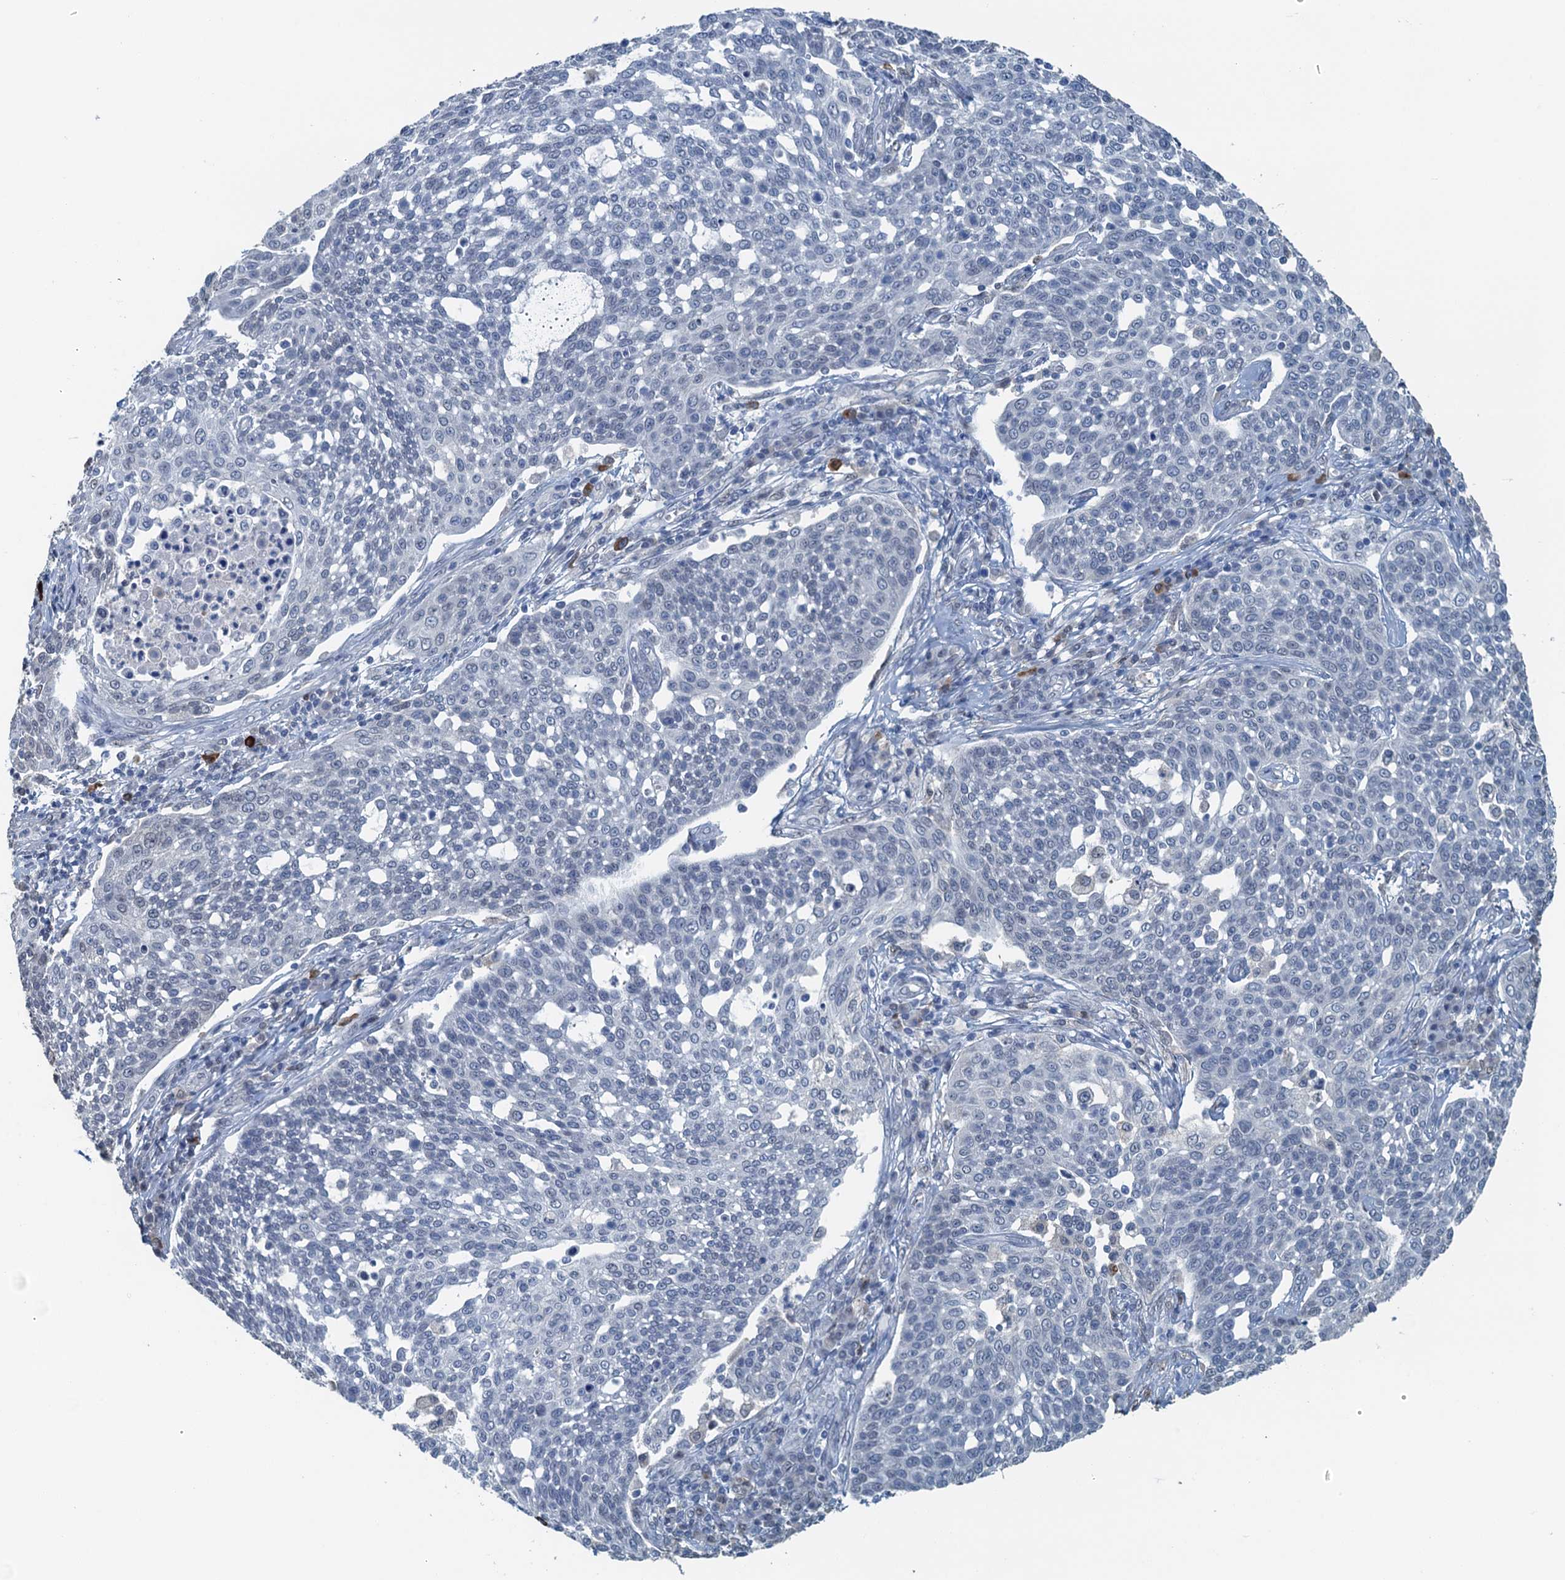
{"staining": {"intensity": "negative", "quantity": "none", "location": "none"}, "tissue": "cervical cancer", "cell_type": "Tumor cells", "image_type": "cancer", "snomed": [{"axis": "morphology", "description": "Squamous cell carcinoma, NOS"}, {"axis": "topography", "description": "Cervix"}], "caption": "Immunohistochemical staining of squamous cell carcinoma (cervical) shows no significant expression in tumor cells.", "gene": "AHCY", "patient": {"sex": "female", "age": 34}}